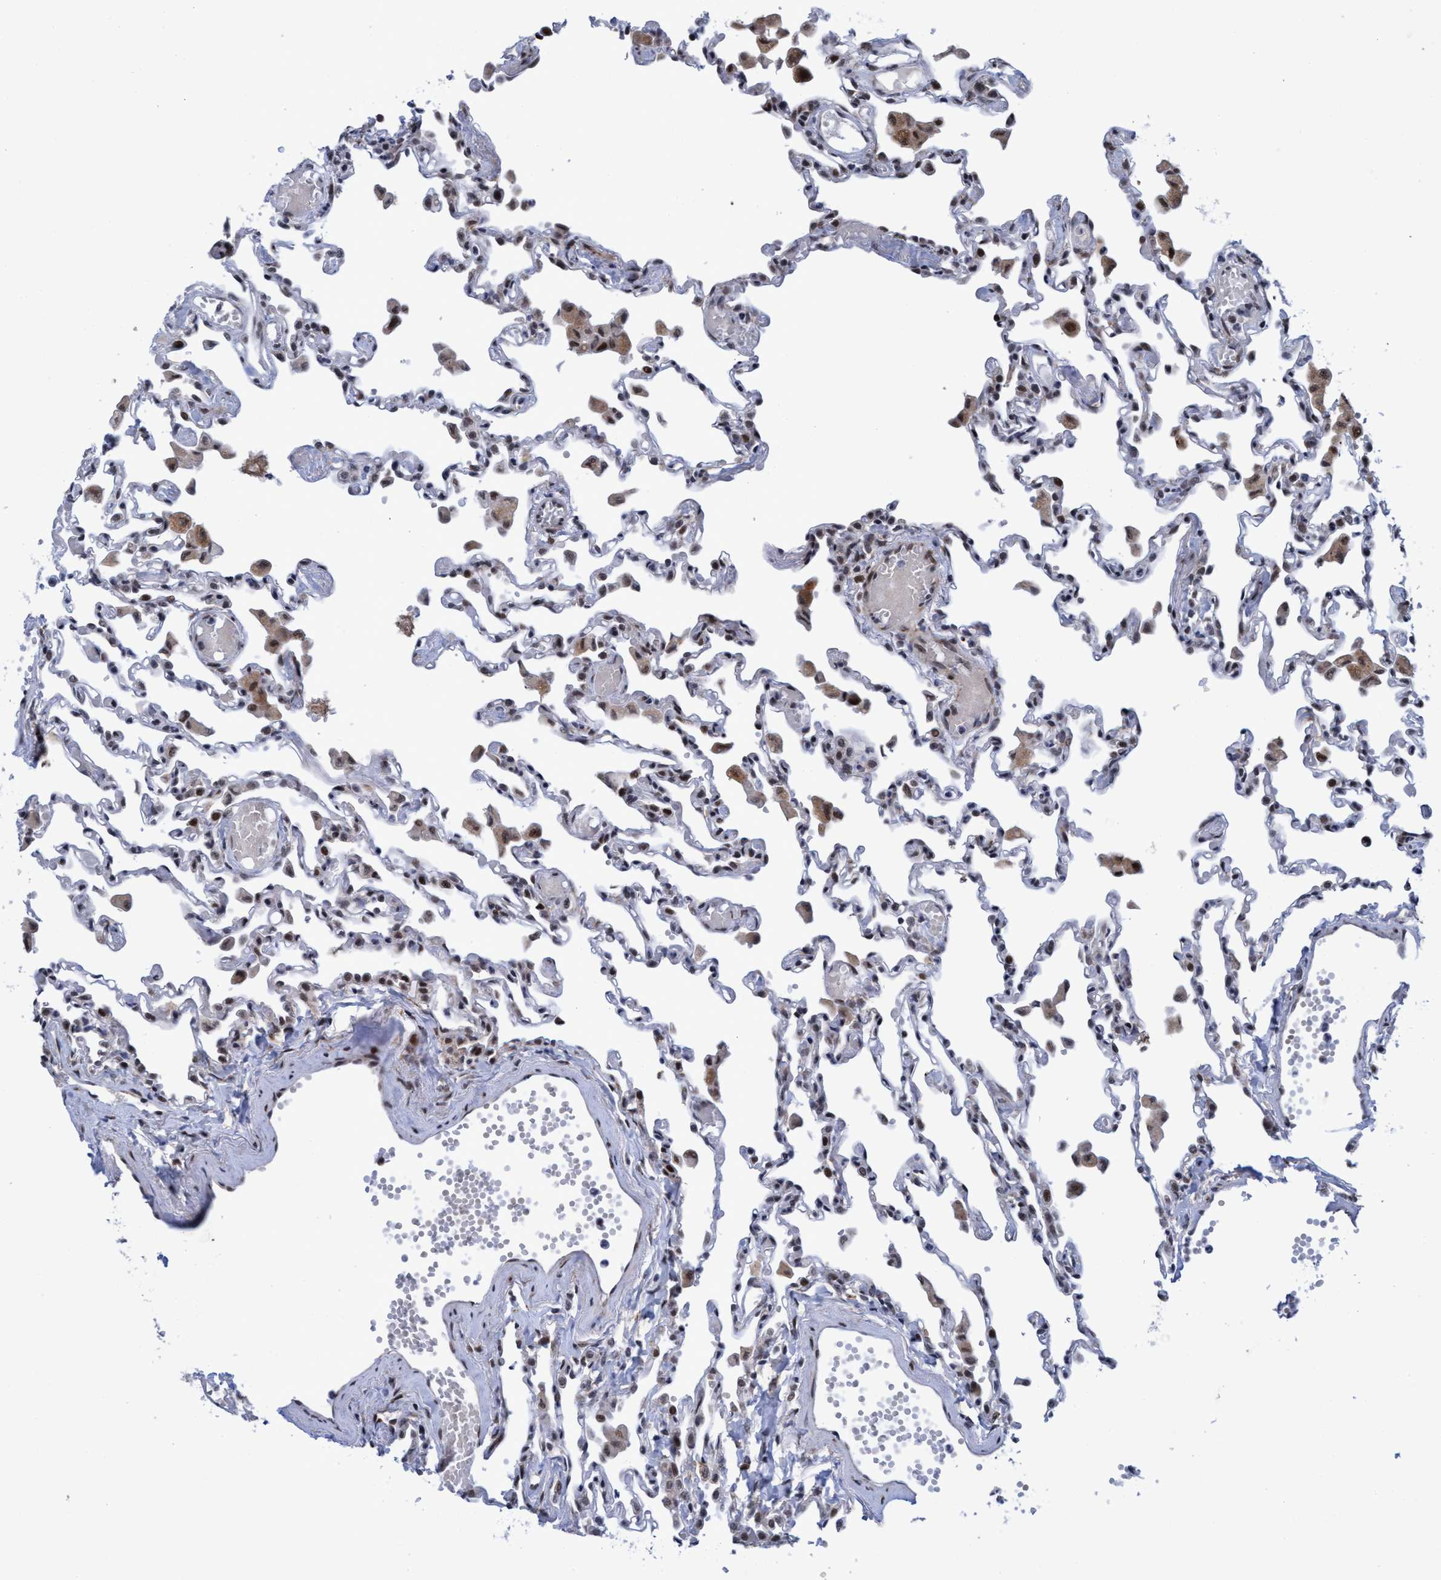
{"staining": {"intensity": "moderate", "quantity": ">75%", "location": "nuclear"}, "tissue": "lung", "cell_type": "Alveolar cells", "image_type": "normal", "snomed": [{"axis": "morphology", "description": "Normal tissue, NOS"}, {"axis": "topography", "description": "Bronchus"}, {"axis": "topography", "description": "Lung"}], "caption": "This micrograph reveals unremarkable lung stained with IHC to label a protein in brown. The nuclear of alveolar cells show moderate positivity for the protein. Nuclei are counter-stained blue.", "gene": "GLT6D1", "patient": {"sex": "female", "age": 49}}